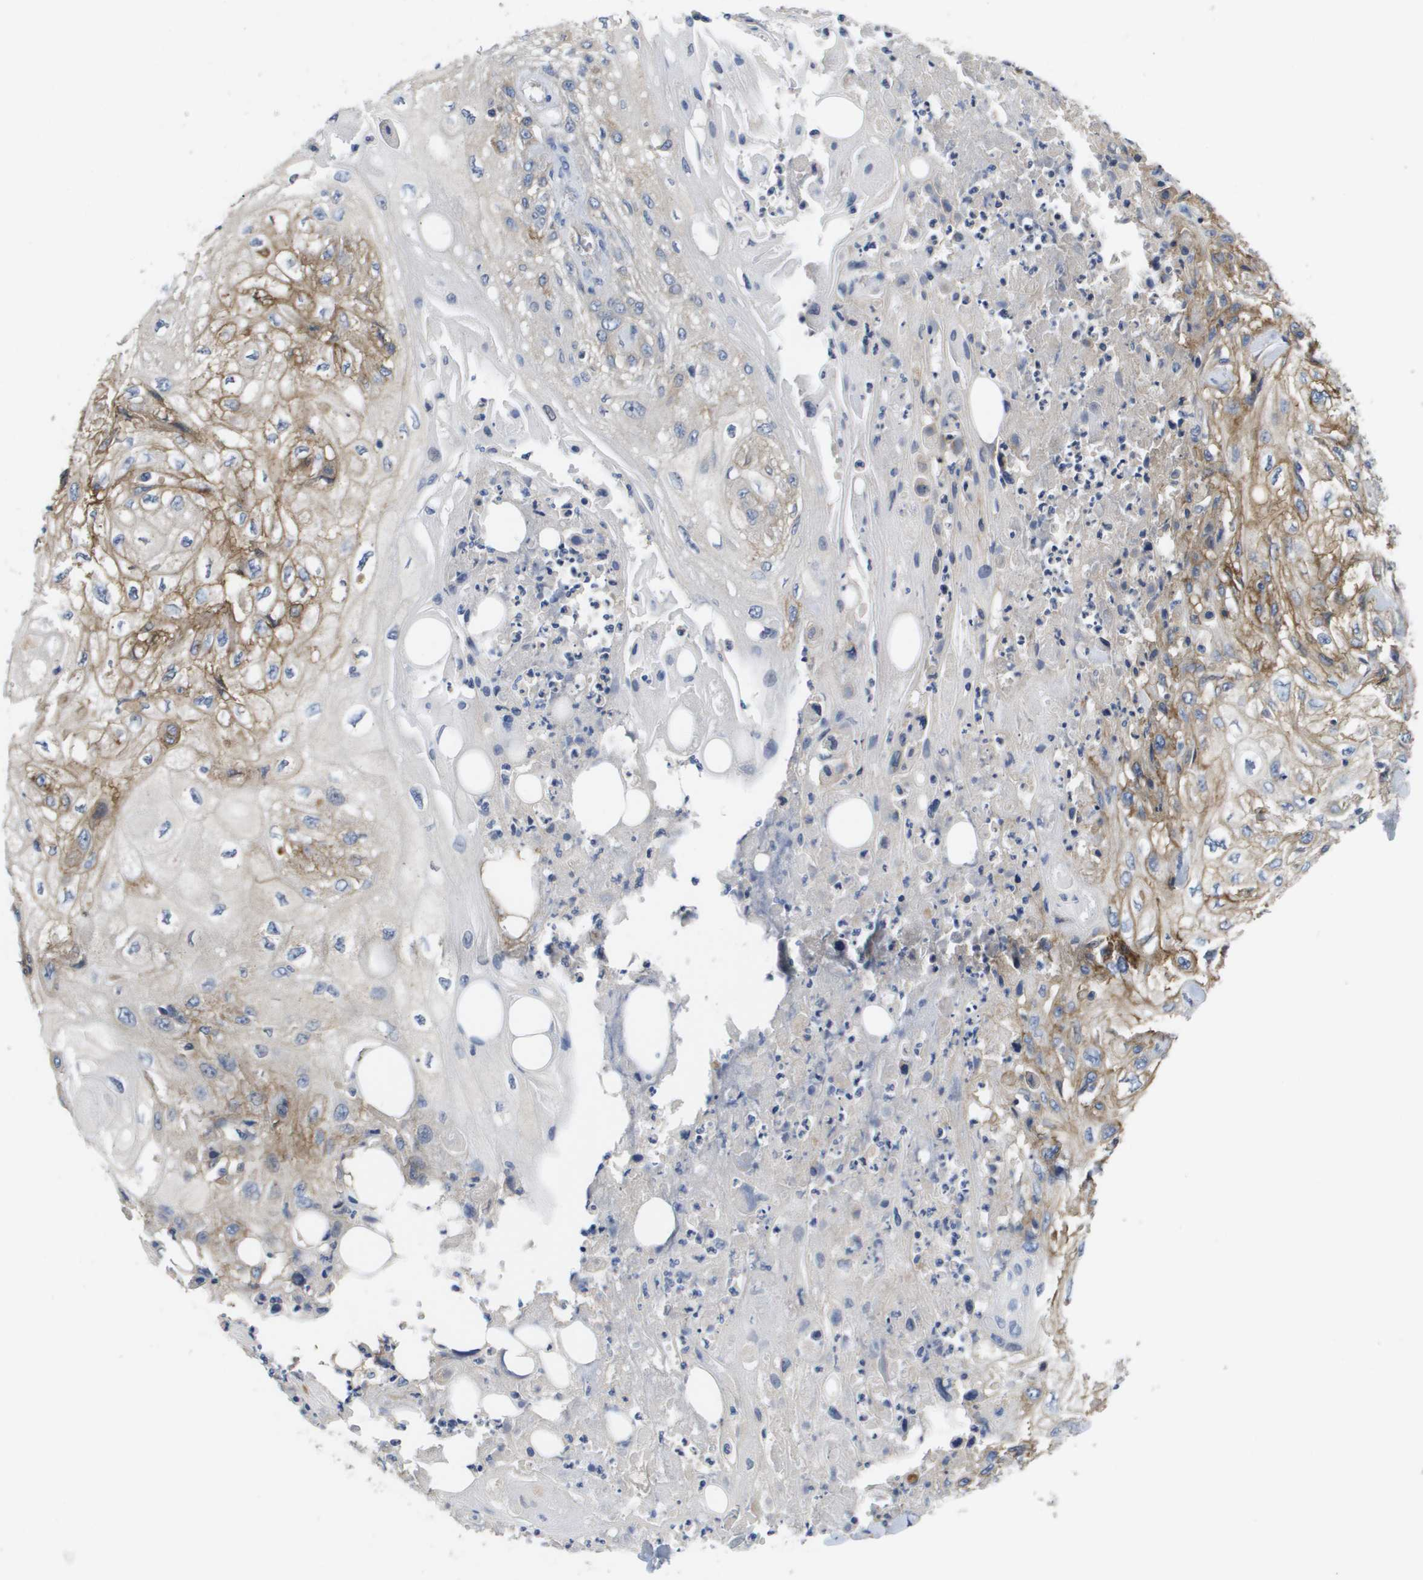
{"staining": {"intensity": "moderate", "quantity": ">75%", "location": "cytoplasmic/membranous"}, "tissue": "skin cancer", "cell_type": "Tumor cells", "image_type": "cancer", "snomed": [{"axis": "morphology", "description": "Squamous cell carcinoma, NOS"}, {"axis": "topography", "description": "Skin"}], "caption": "Moderate cytoplasmic/membranous staining is seen in about >75% of tumor cells in squamous cell carcinoma (skin).", "gene": "CA9", "patient": {"sex": "male", "age": 75}}